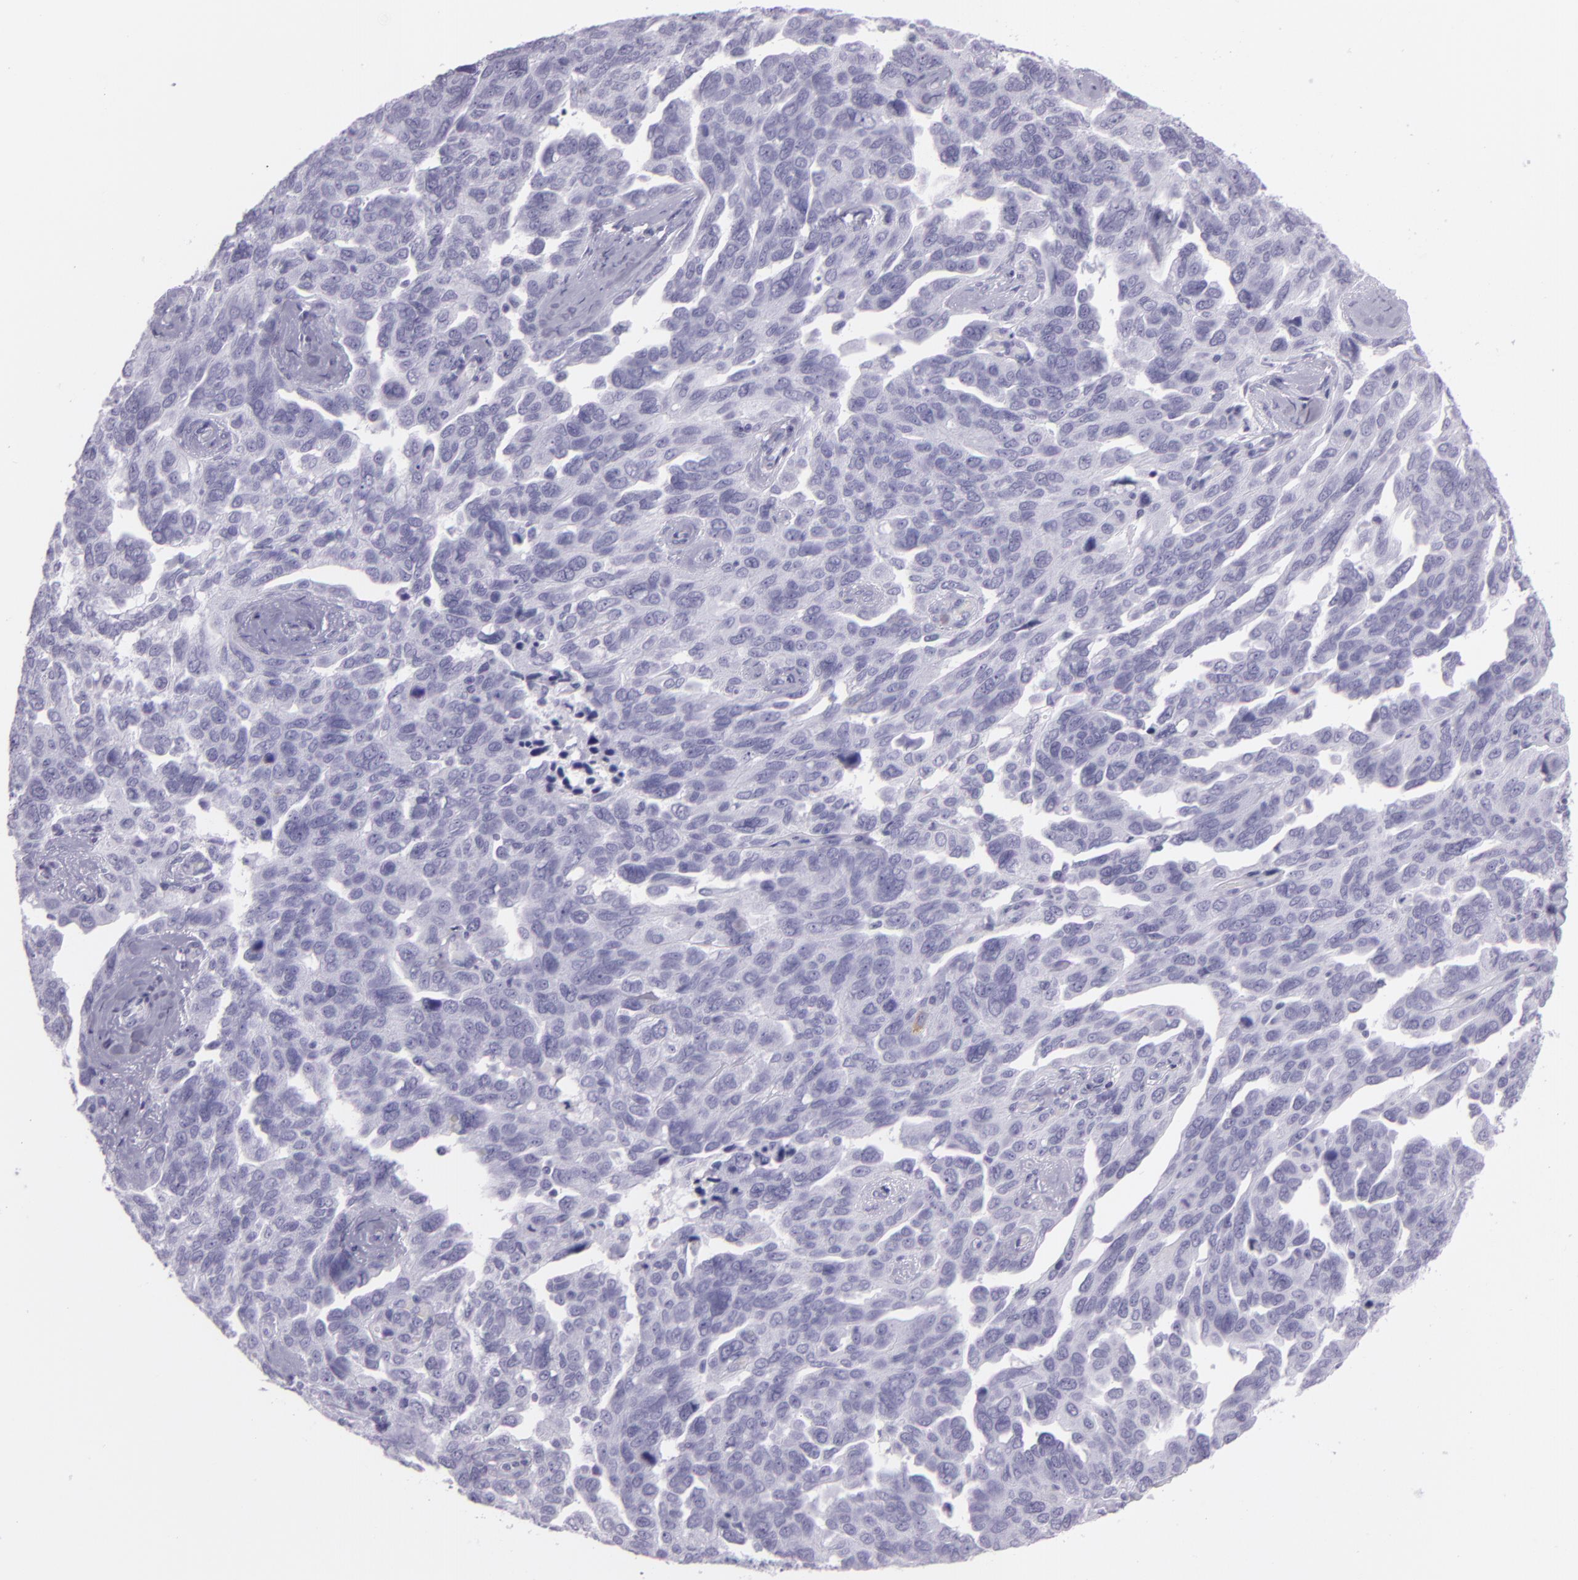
{"staining": {"intensity": "negative", "quantity": "none", "location": "none"}, "tissue": "ovarian cancer", "cell_type": "Tumor cells", "image_type": "cancer", "snomed": [{"axis": "morphology", "description": "Cystadenocarcinoma, serous, NOS"}, {"axis": "topography", "description": "Ovary"}], "caption": "High power microscopy photomicrograph of an immunohistochemistry image of ovarian serous cystadenocarcinoma, revealing no significant staining in tumor cells.", "gene": "MUC6", "patient": {"sex": "female", "age": 64}}